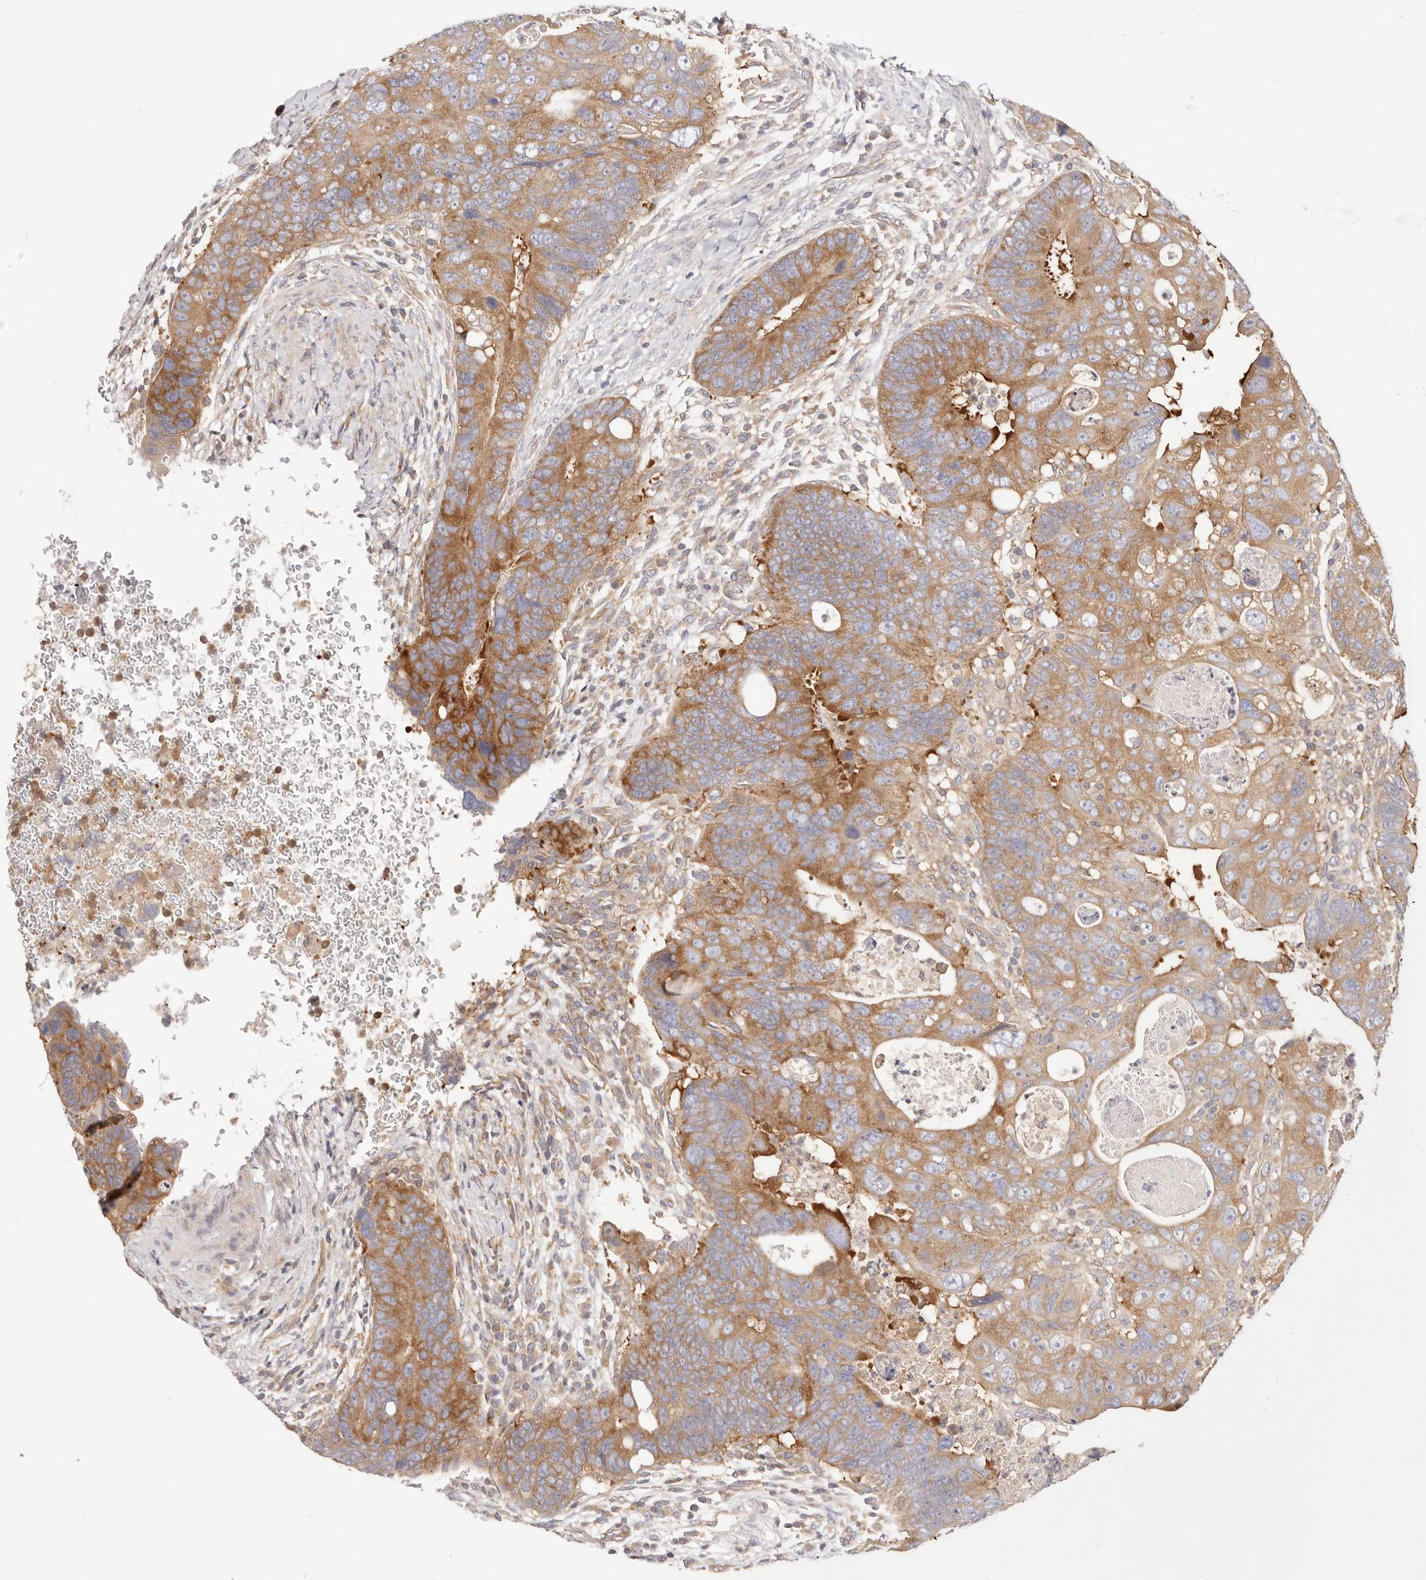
{"staining": {"intensity": "strong", "quantity": ">75%", "location": "cytoplasmic/membranous"}, "tissue": "colorectal cancer", "cell_type": "Tumor cells", "image_type": "cancer", "snomed": [{"axis": "morphology", "description": "Adenocarcinoma, NOS"}, {"axis": "topography", "description": "Rectum"}], "caption": "Immunohistochemical staining of human colorectal adenocarcinoma displays strong cytoplasmic/membranous protein positivity in approximately >75% of tumor cells.", "gene": "KCMF1", "patient": {"sex": "male", "age": 59}}